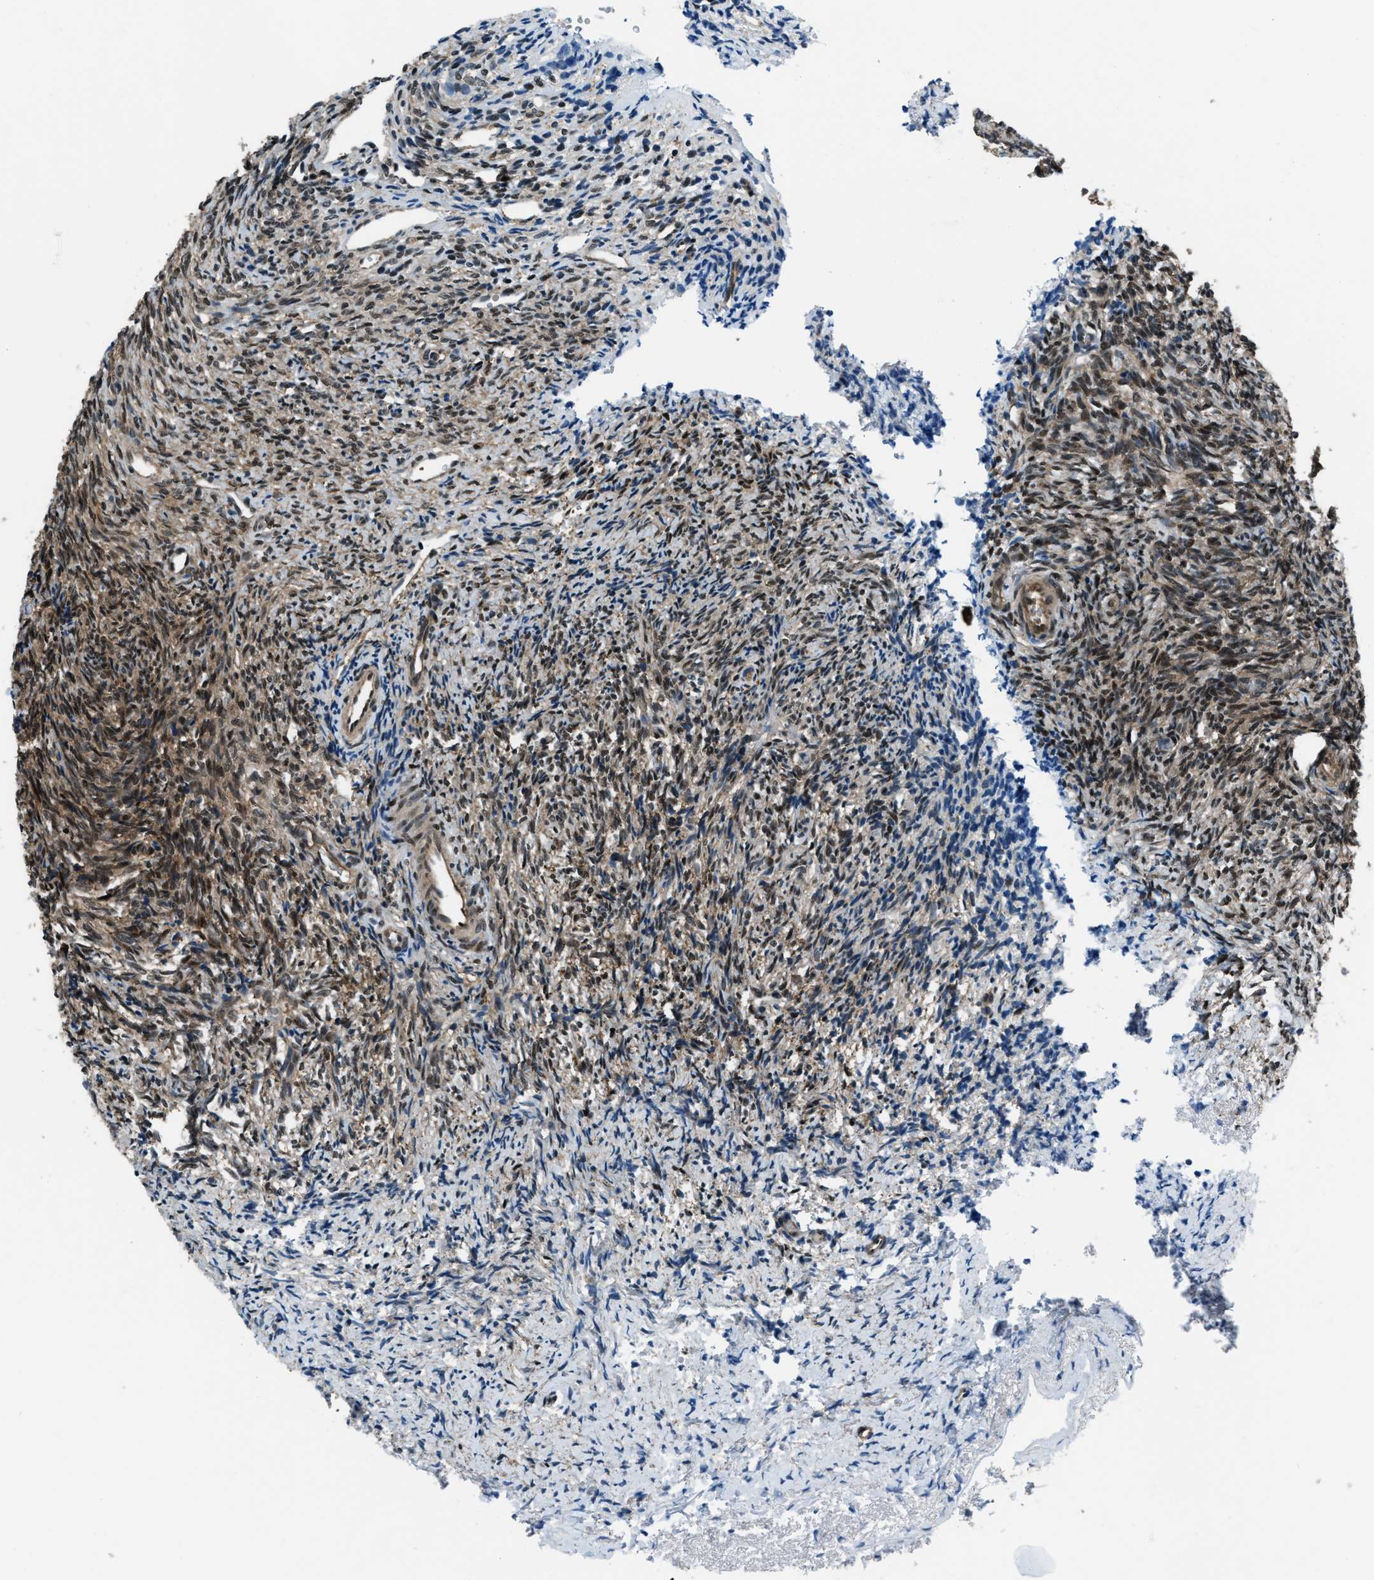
{"staining": {"intensity": "moderate", "quantity": ">75%", "location": "cytoplasmic/membranous"}, "tissue": "ovary", "cell_type": "Follicle cells", "image_type": "normal", "snomed": [{"axis": "morphology", "description": "Normal tissue, NOS"}, {"axis": "topography", "description": "Ovary"}], "caption": "Follicle cells display moderate cytoplasmic/membranous expression in about >75% of cells in normal ovary.", "gene": "NUDCD3", "patient": {"sex": "female", "age": 41}}